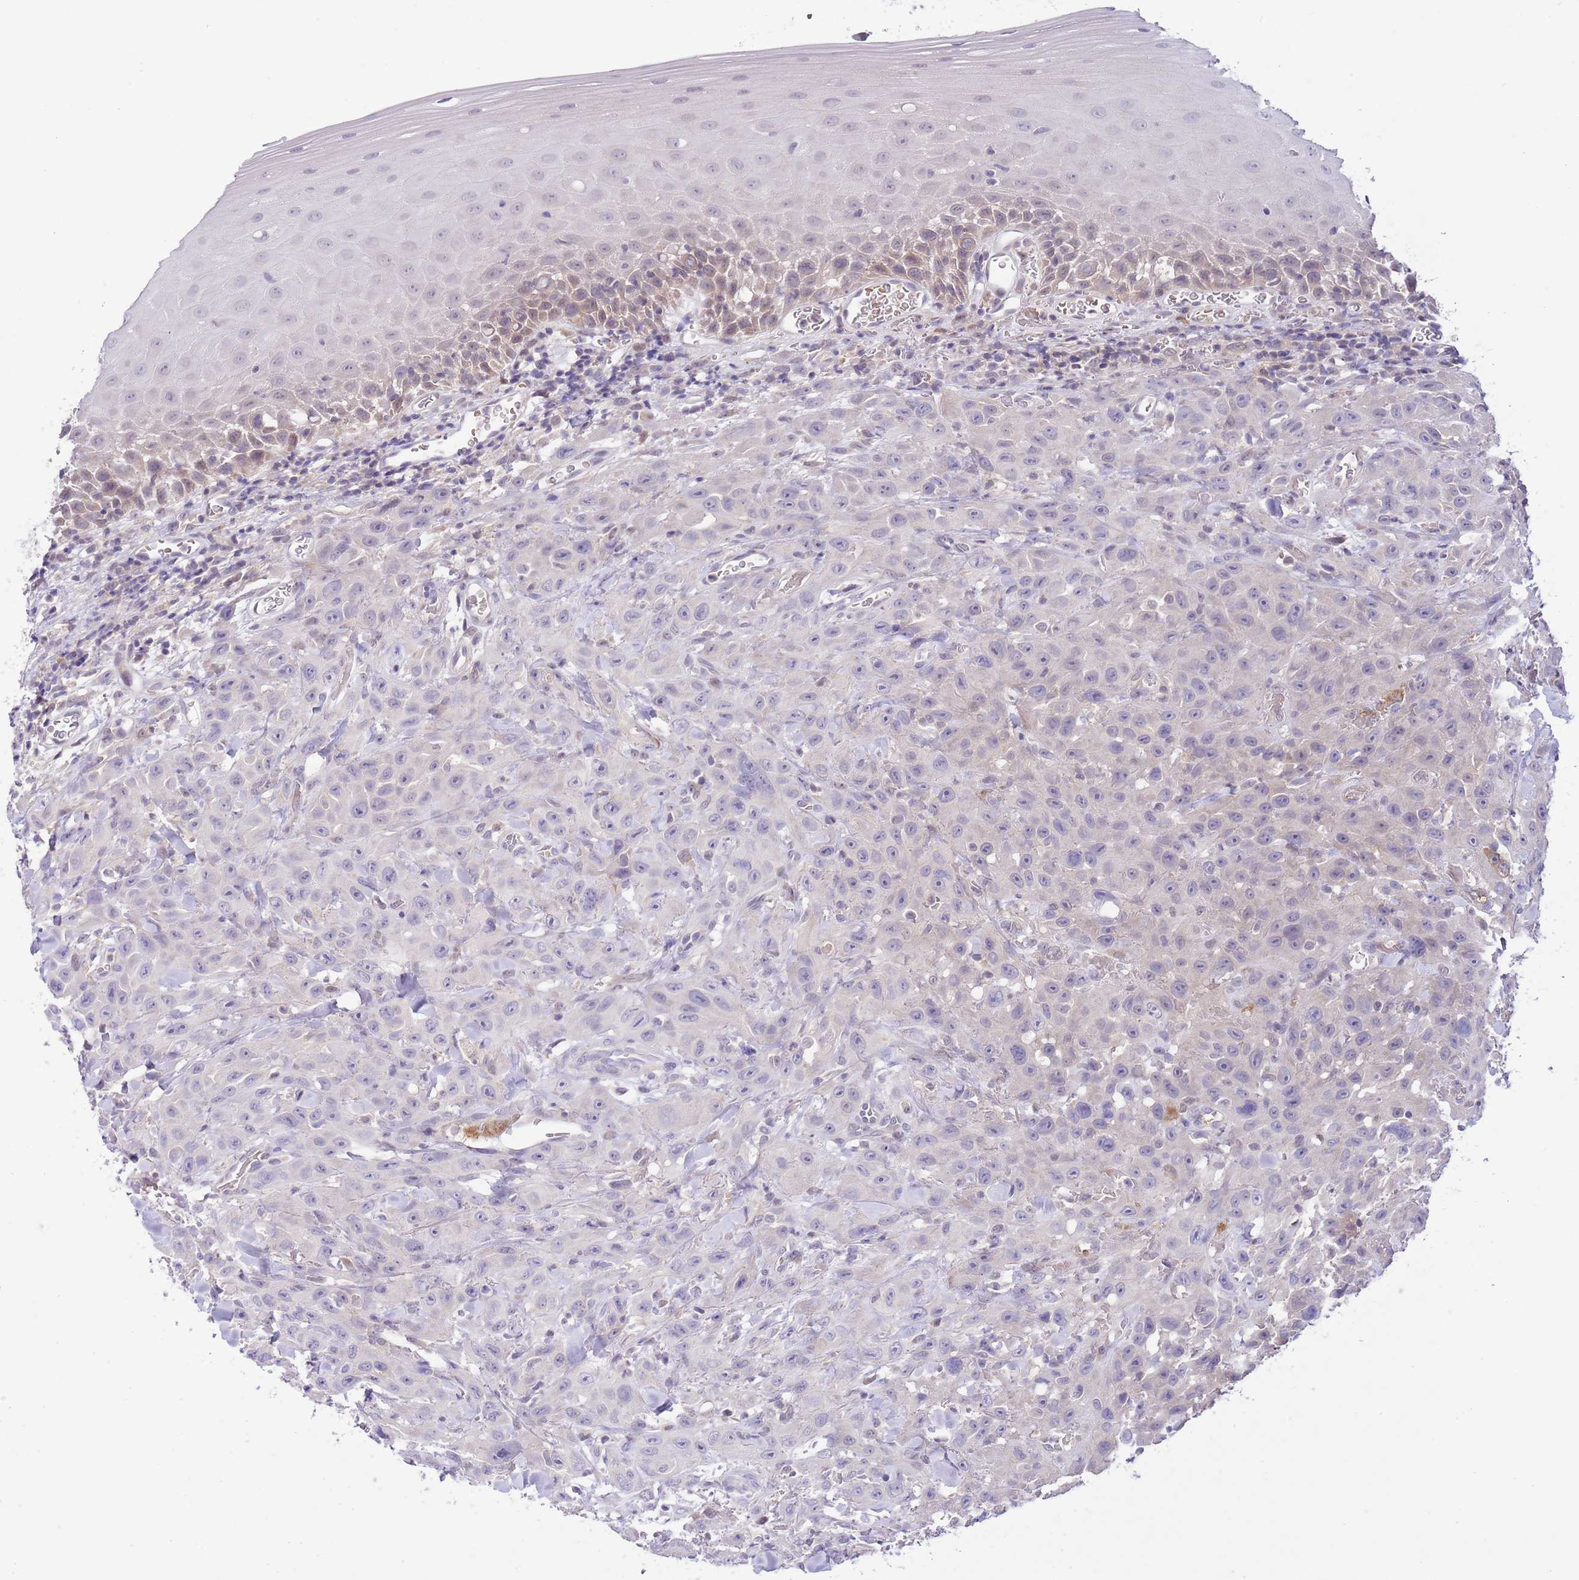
{"staining": {"intensity": "weak", "quantity": "<25%", "location": "cytoplasmic/membranous"}, "tissue": "oral mucosa", "cell_type": "Squamous epithelial cells", "image_type": "normal", "snomed": [{"axis": "morphology", "description": "Normal tissue, NOS"}, {"axis": "topography", "description": "Oral tissue"}], "caption": "This is an IHC image of normal human oral mucosa. There is no positivity in squamous epithelial cells.", "gene": "GALK2", "patient": {"sex": "female", "age": 70}}